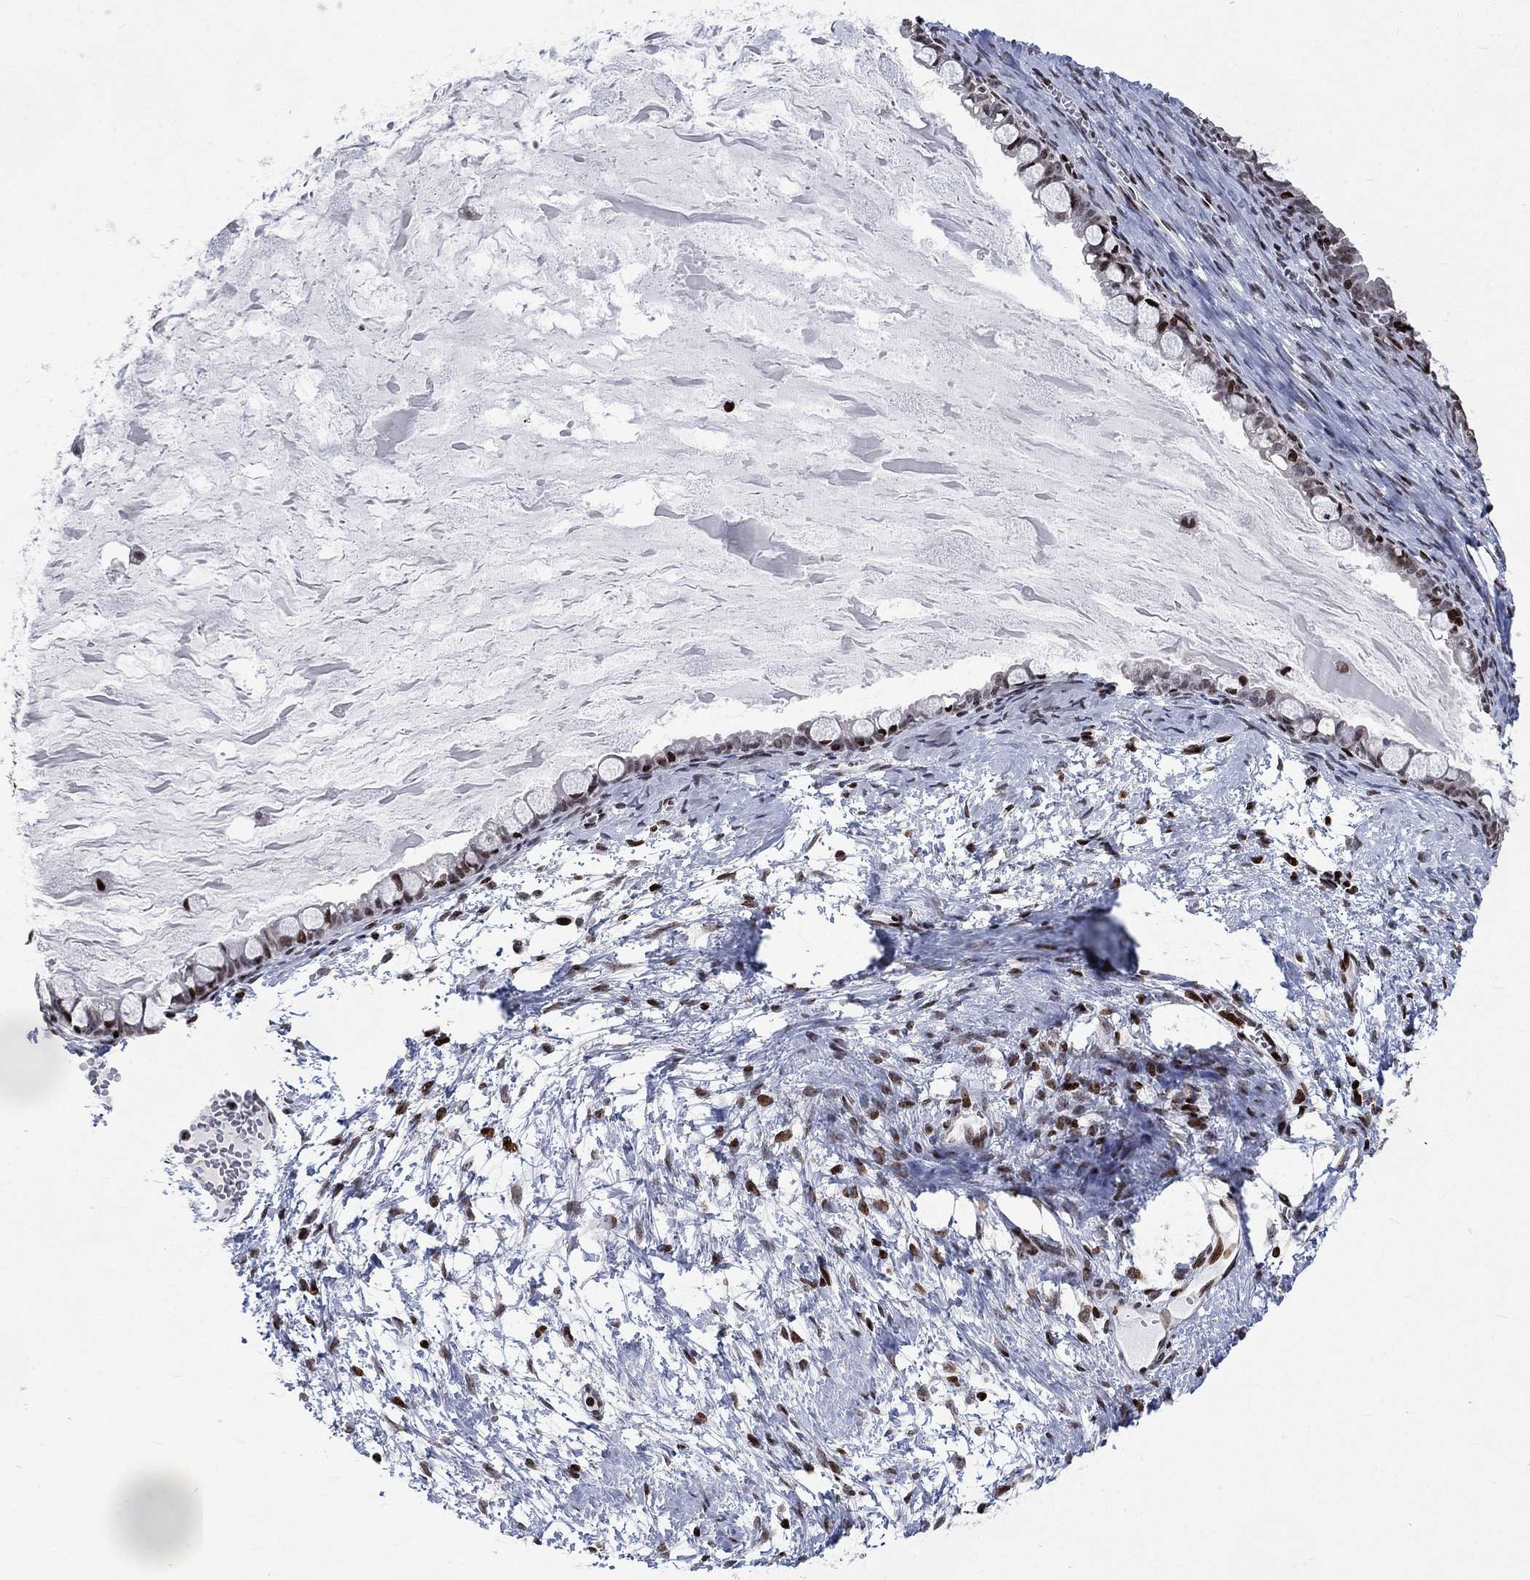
{"staining": {"intensity": "moderate", "quantity": "<25%", "location": "nuclear"}, "tissue": "ovarian cancer", "cell_type": "Tumor cells", "image_type": "cancer", "snomed": [{"axis": "morphology", "description": "Cystadenocarcinoma, mucinous, NOS"}, {"axis": "topography", "description": "Ovary"}], "caption": "Human ovarian mucinous cystadenocarcinoma stained with a protein marker reveals moderate staining in tumor cells.", "gene": "SRSF3", "patient": {"sex": "female", "age": 63}}